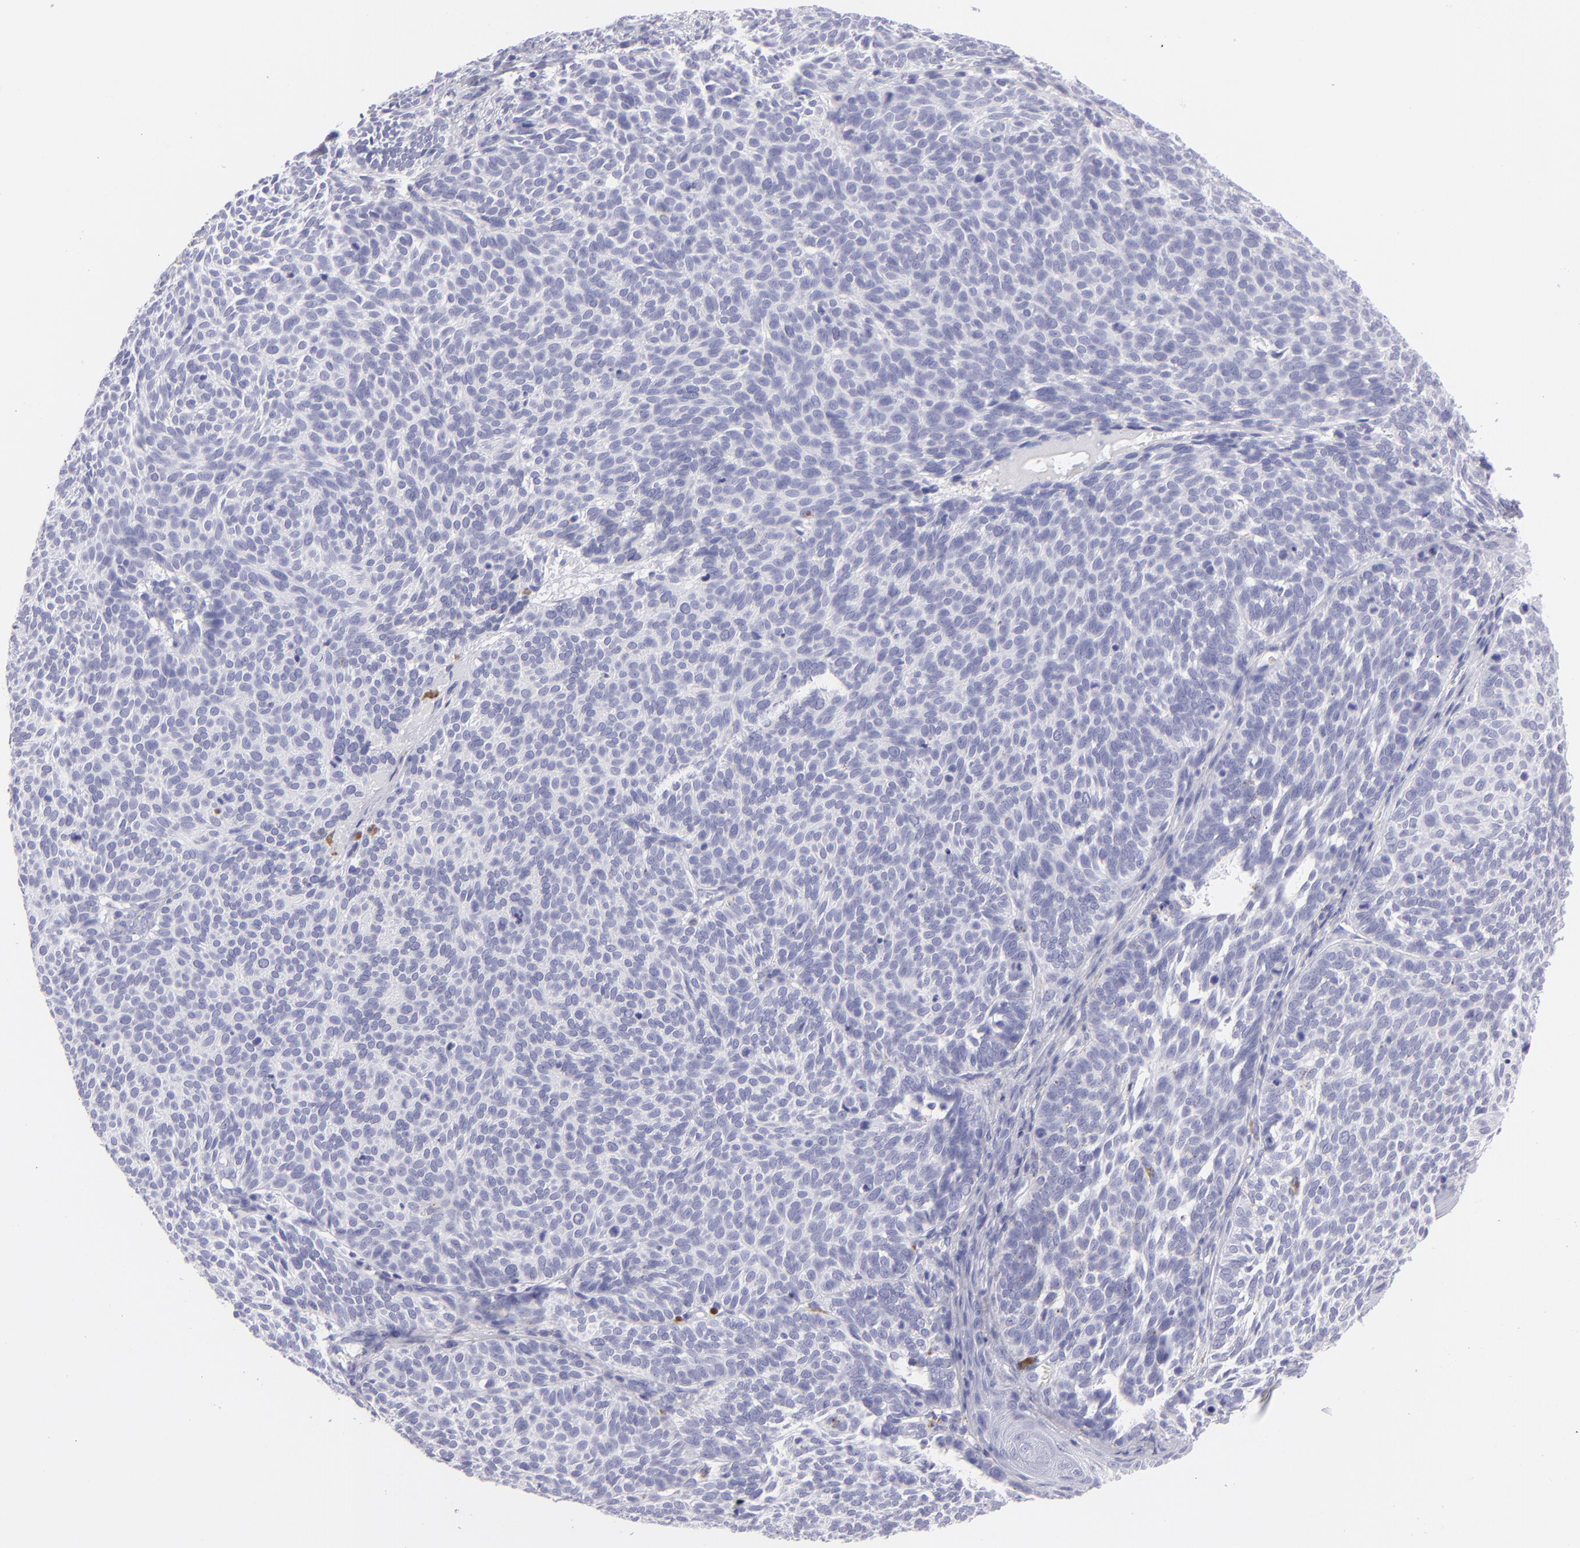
{"staining": {"intensity": "negative", "quantity": "none", "location": "none"}, "tissue": "skin cancer", "cell_type": "Tumor cells", "image_type": "cancer", "snomed": [{"axis": "morphology", "description": "Basal cell carcinoma"}, {"axis": "topography", "description": "Skin"}], "caption": "The image exhibits no significant expression in tumor cells of skin basal cell carcinoma.", "gene": "PVALB", "patient": {"sex": "male", "age": 63}}